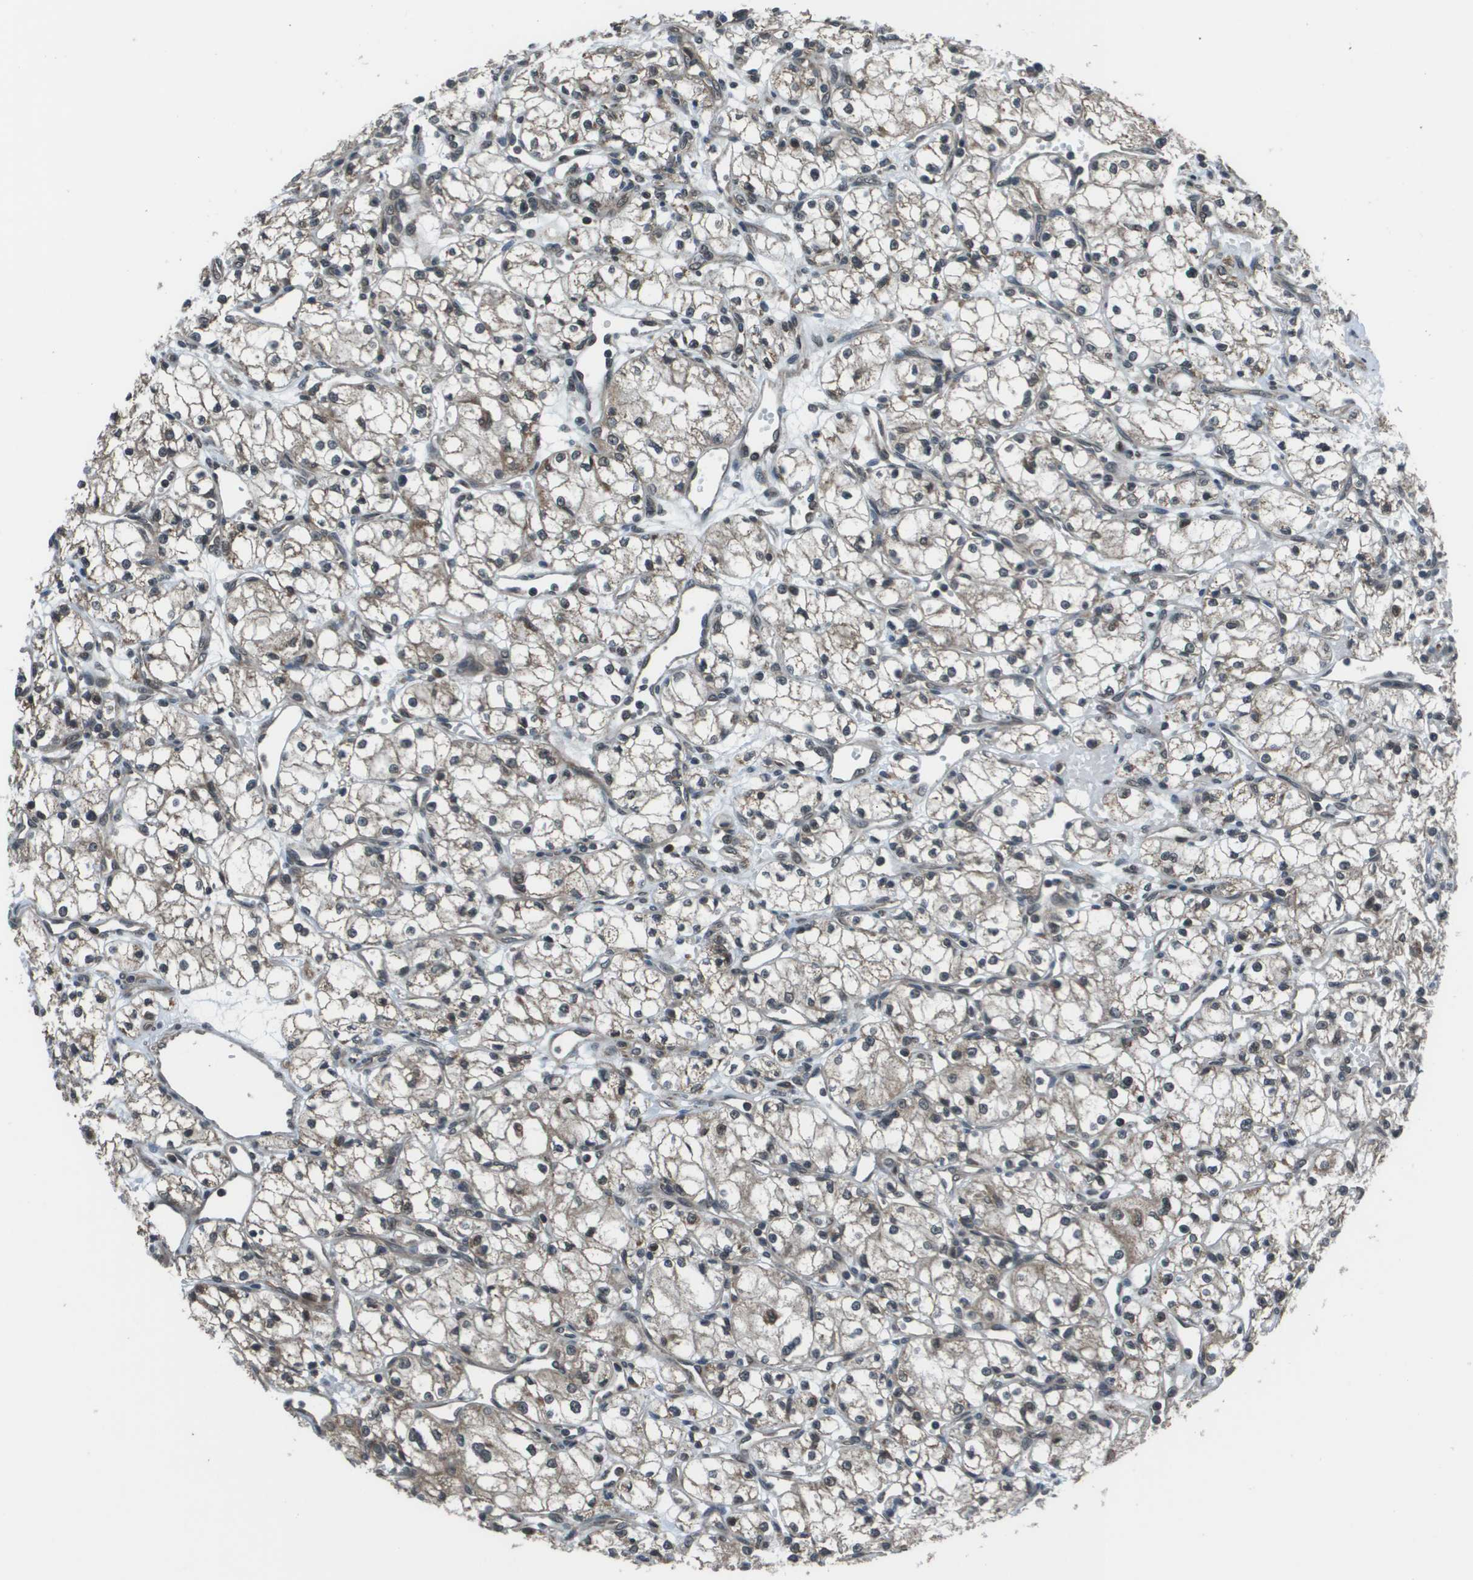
{"staining": {"intensity": "weak", "quantity": ">75%", "location": "cytoplasmic/membranous,nuclear"}, "tissue": "renal cancer", "cell_type": "Tumor cells", "image_type": "cancer", "snomed": [{"axis": "morphology", "description": "Normal tissue, NOS"}, {"axis": "morphology", "description": "Adenocarcinoma, NOS"}, {"axis": "topography", "description": "Kidney"}], "caption": "IHC (DAB) staining of human renal adenocarcinoma displays weak cytoplasmic/membranous and nuclear protein expression in about >75% of tumor cells.", "gene": "PPFIA1", "patient": {"sex": "male", "age": 59}}